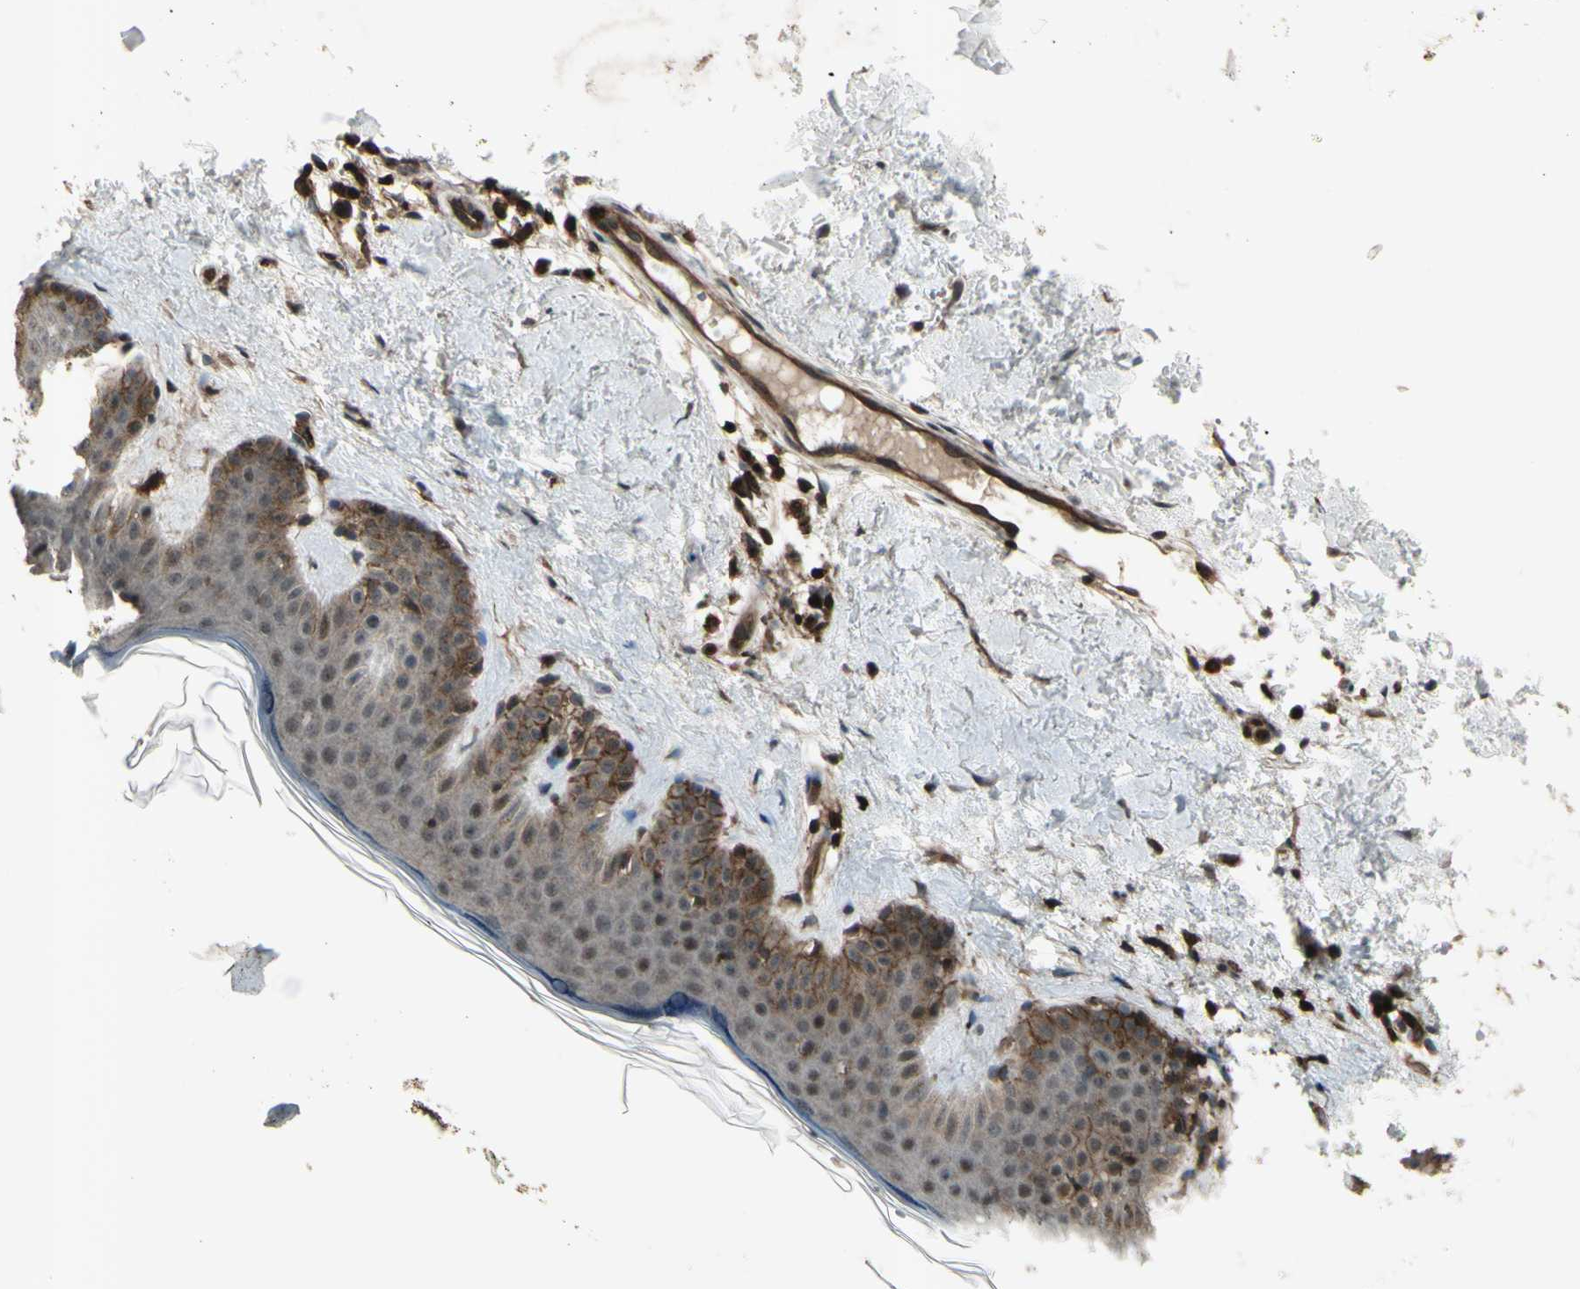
{"staining": {"intensity": "strong", "quantity": "25%-75%", "location": "cytoplasmic/membranous"}, "tissue": "skin", "cell_type": "Fibroblasts", "image_type": "normal", "snomed": [{"axis": "morphology", "description": "Normal tissue, NOS"}, {"axis": "topography", "description": "Skin"}], "caption": "Immunohistochemical staining of unremarkable human skin displays high levels of strong cytoplasmic/membranous positivity in about 25%-75% of fibroblasts.", "gene": "FXYD5", "patient": {"sex": "male", "age": 67}}